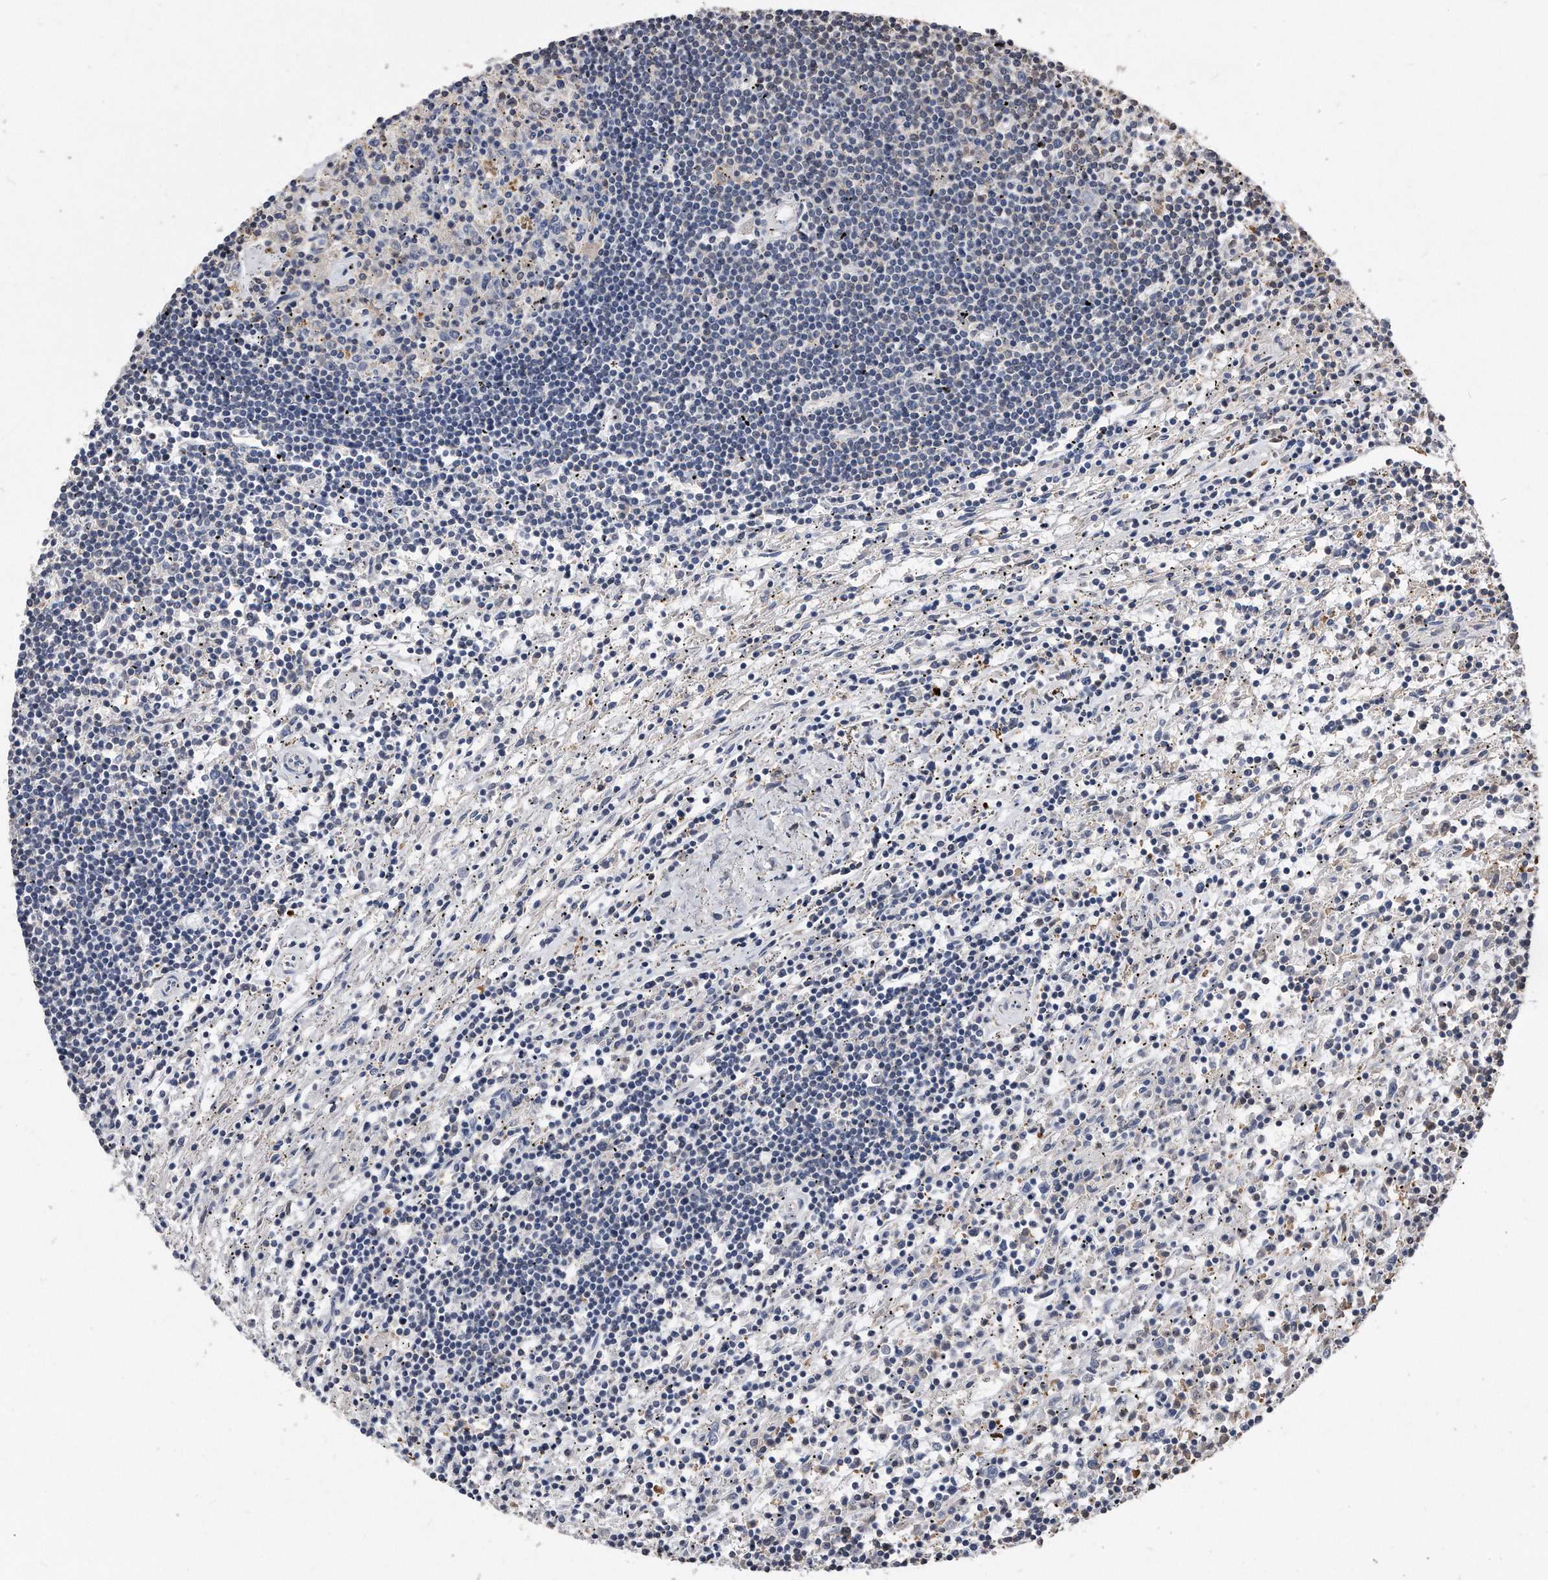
{"staining": {"intensity": "negative", "quantity": "none", "location": "none"}, "tissue": "lymphoma", "cell_type": "Tumor cells", "image_type": "cancer", "snomed": [{"axis": "morphology", "description": "Malignant lymphoma, non-Hodgkin's type, Low grade"}, {"axis": "topography", "description": "Spleen"}], "caption": "High magnification brightfield microscopy of low-grade malignant lymphoma, non-Hodgkin's type stained with DAB (brown) and counterstained with hematoxylin (blue): tumor cells show no significant staining.", "gene": "IL20RA", "patient": {"sex": "male", "age": 76}}